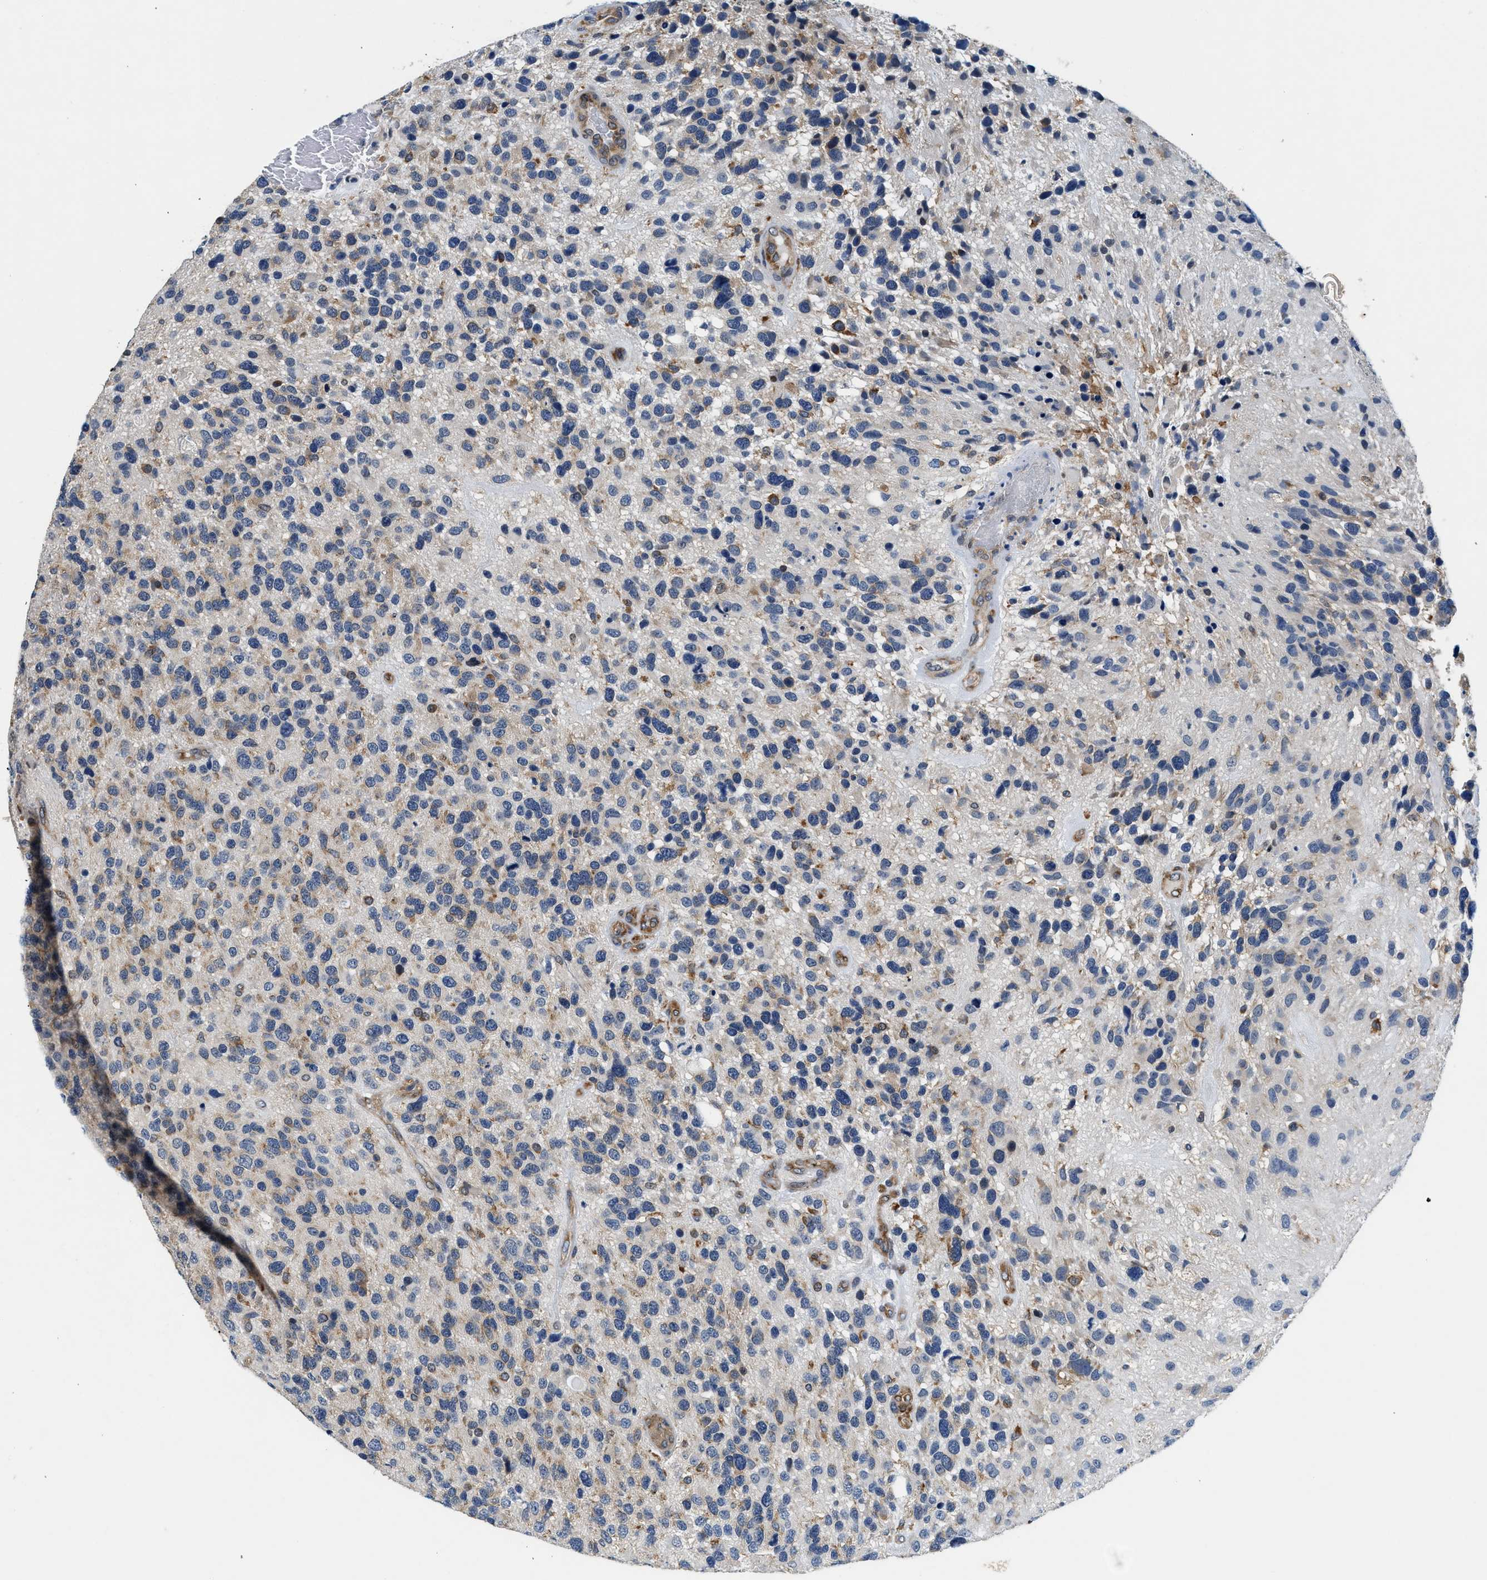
{"staining": {"intensity": "weak", "quantity": "25%-75%", "location": "cytoplasmic/membranous"}, "tissue": "glioma", "cell_type": "Tumor cells", "image_type": "cancer", "snomed": [{"axis": "morphology", "description": "Glioma, malignant, High grade"}, {"axis": "topography", "description": "Brain"}], "caption": "IHC histopathology image of malignant high-grade glioma stained for a protein (brown), which exhibits low levels of weak cytoplasmic/membranous staining in about 25%-75% of tumor cells.", "gene": "PA2G4", "patient": {"sex": "female", "age": 58}}